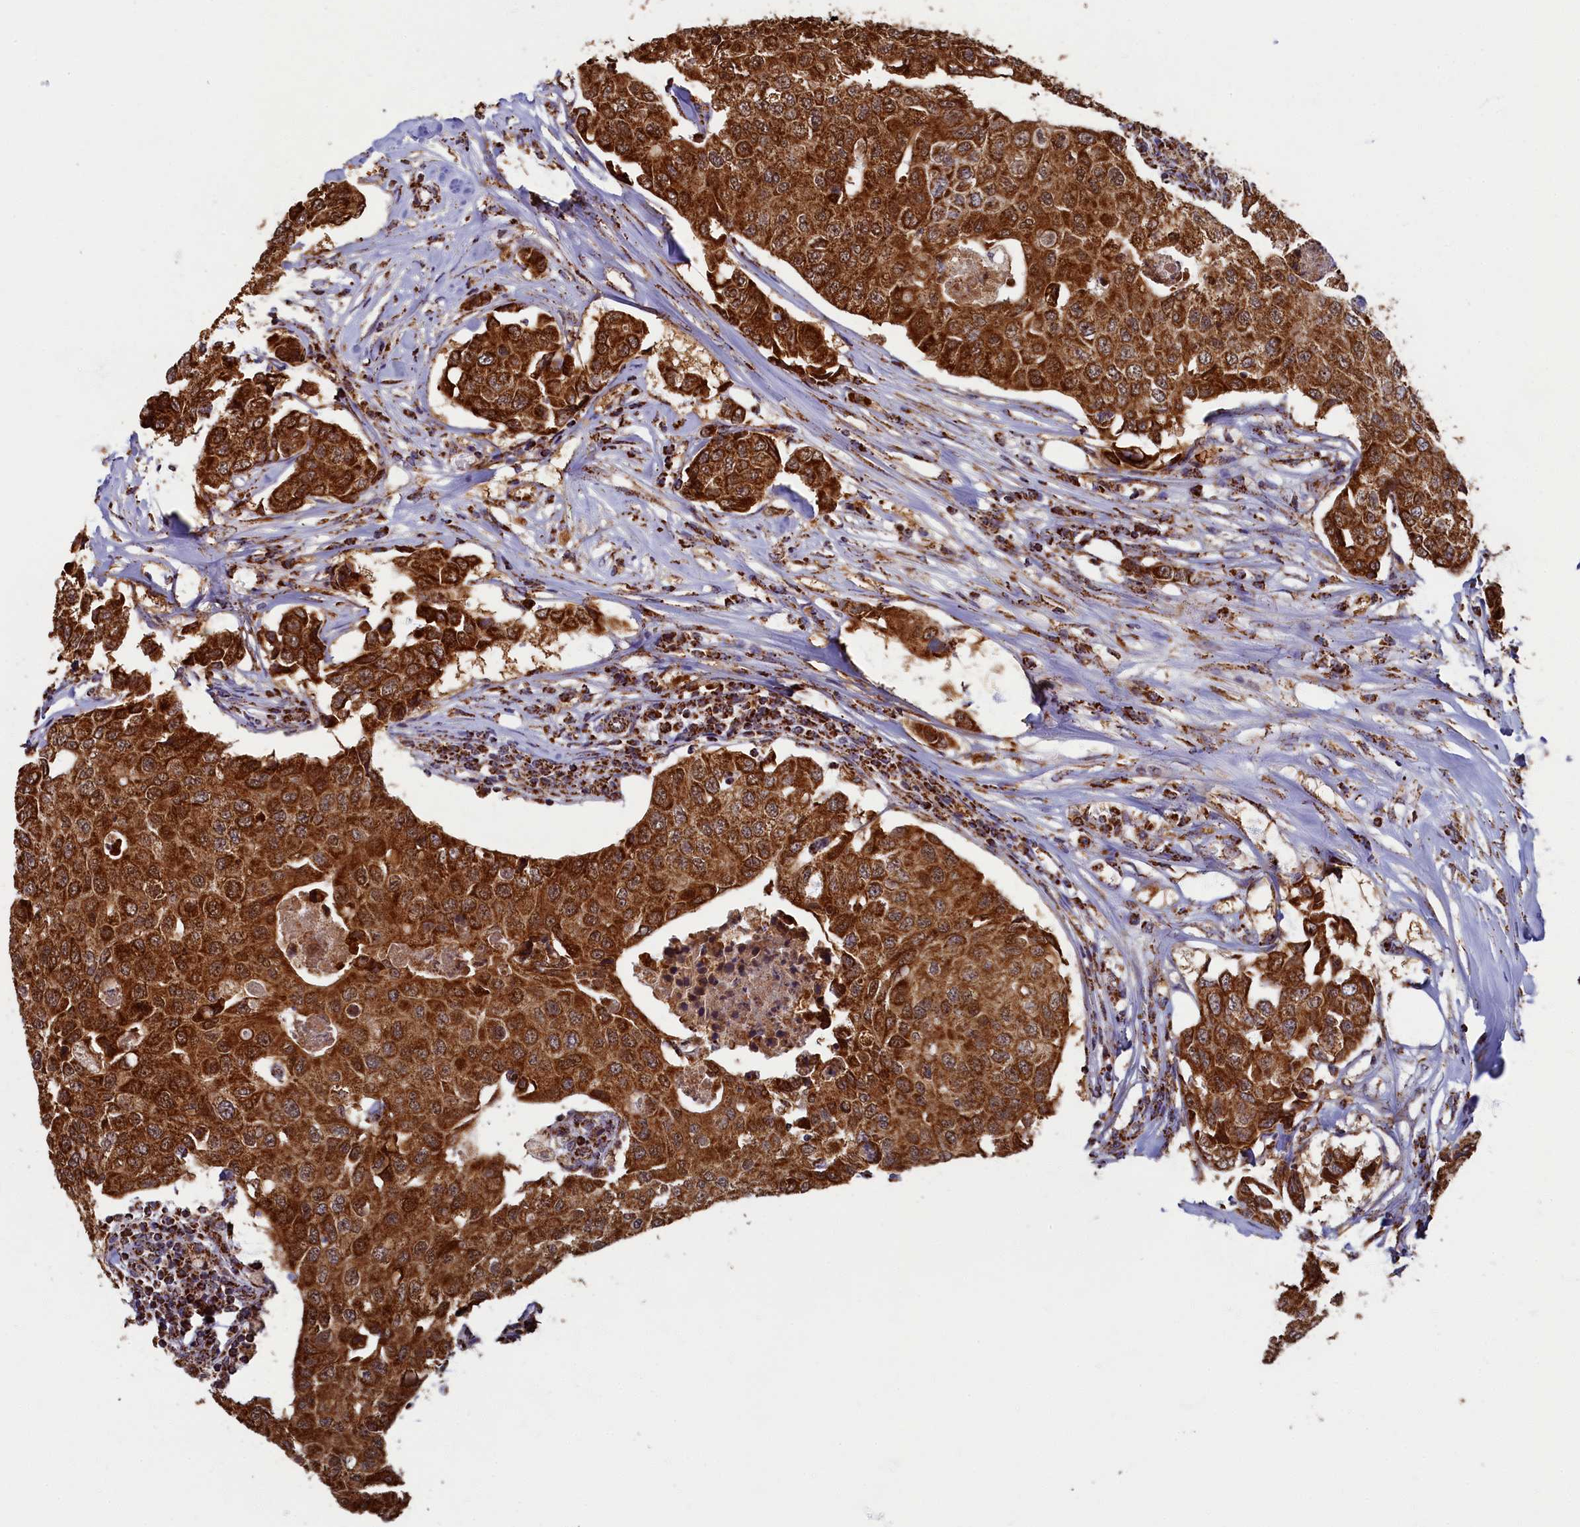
{"staining": {"intensity": "strong", "quantity": ">75%", "location": "cytoplasmic/membranous"}, "tissue": "breast cancer", "cell_type": "Tumor cells", "image_type": "cancer", "snomed": [{"axis": "morphology", "description": "Duct carcinoma"}, {"axis": "topography", "description": "Breast"}], "caption": "High-magnification brightfield microscopy of breast intraductal carcinoma stained with DAB (brown) and counterstained with hematoxylin (blue). tumor cells exhibit strong cytoplasmic/membranous staining is seen in approximately>75% of cells.", "gene": "SPR", "patient": {"sex": "female", "age": 80}}